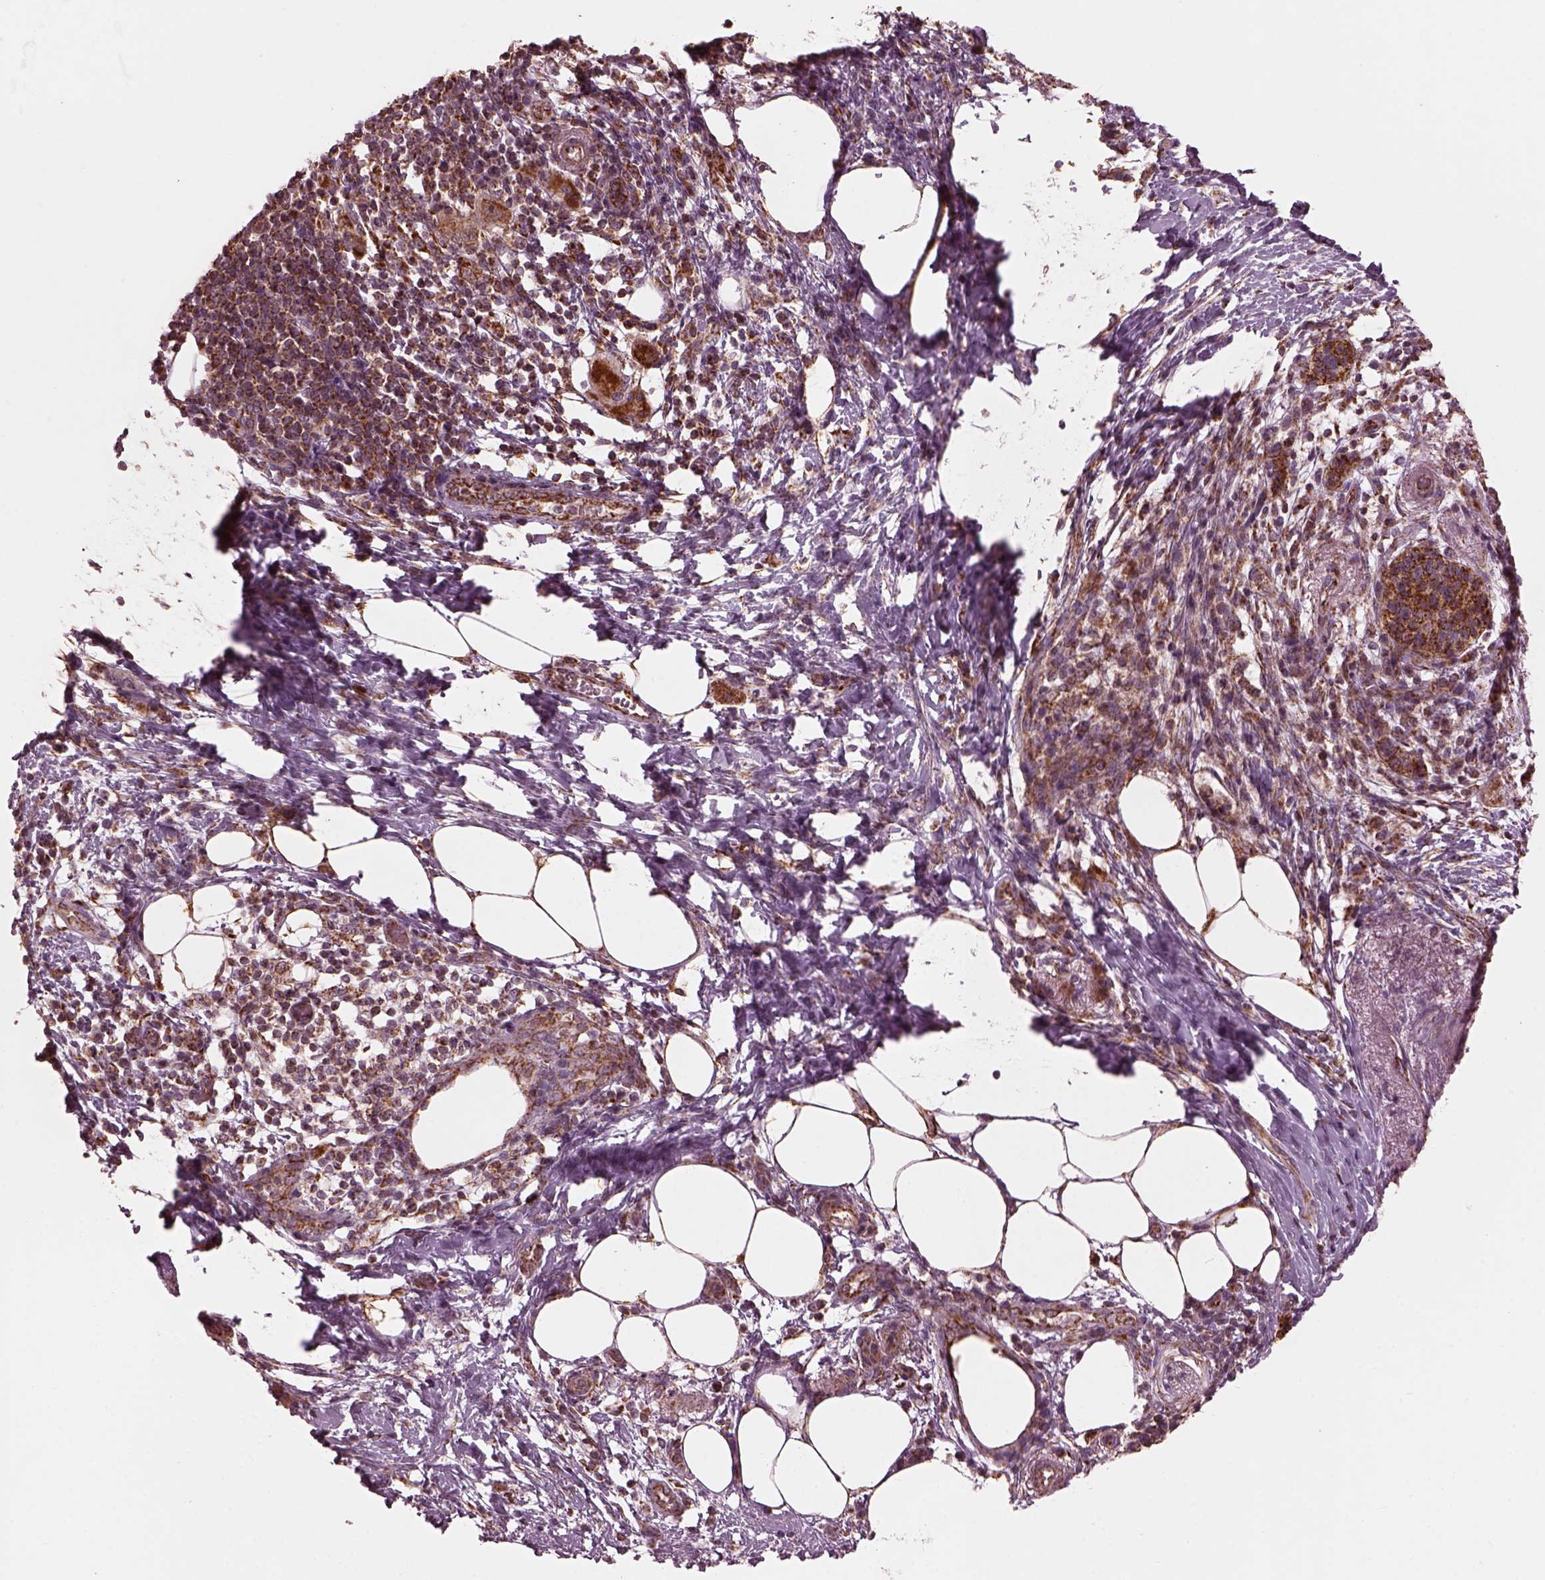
{"staining": {"intensity": "moderate", "quantity": "25%-75%", "location": "cytoplasmic/membranous"}, "tissue": "pancreatic cancer", "cell_type": "Tumor cells", "image_type": "cancer", "snomed": [{"axis": "morphology", "description": "Adenocarcinoma, NOS"}, {"axis": "topography", "description": "Pancreas"}], "caption": "Immunohistochemical staining of adenocarcinoma (pancreatic) exhibits medium levels of moderate cytoplasmic/membranous positivity in approximately 25%-75% of tumor cells.", "gene": "NDUFB10", "patient": {"sex": "female", "age": 72}}